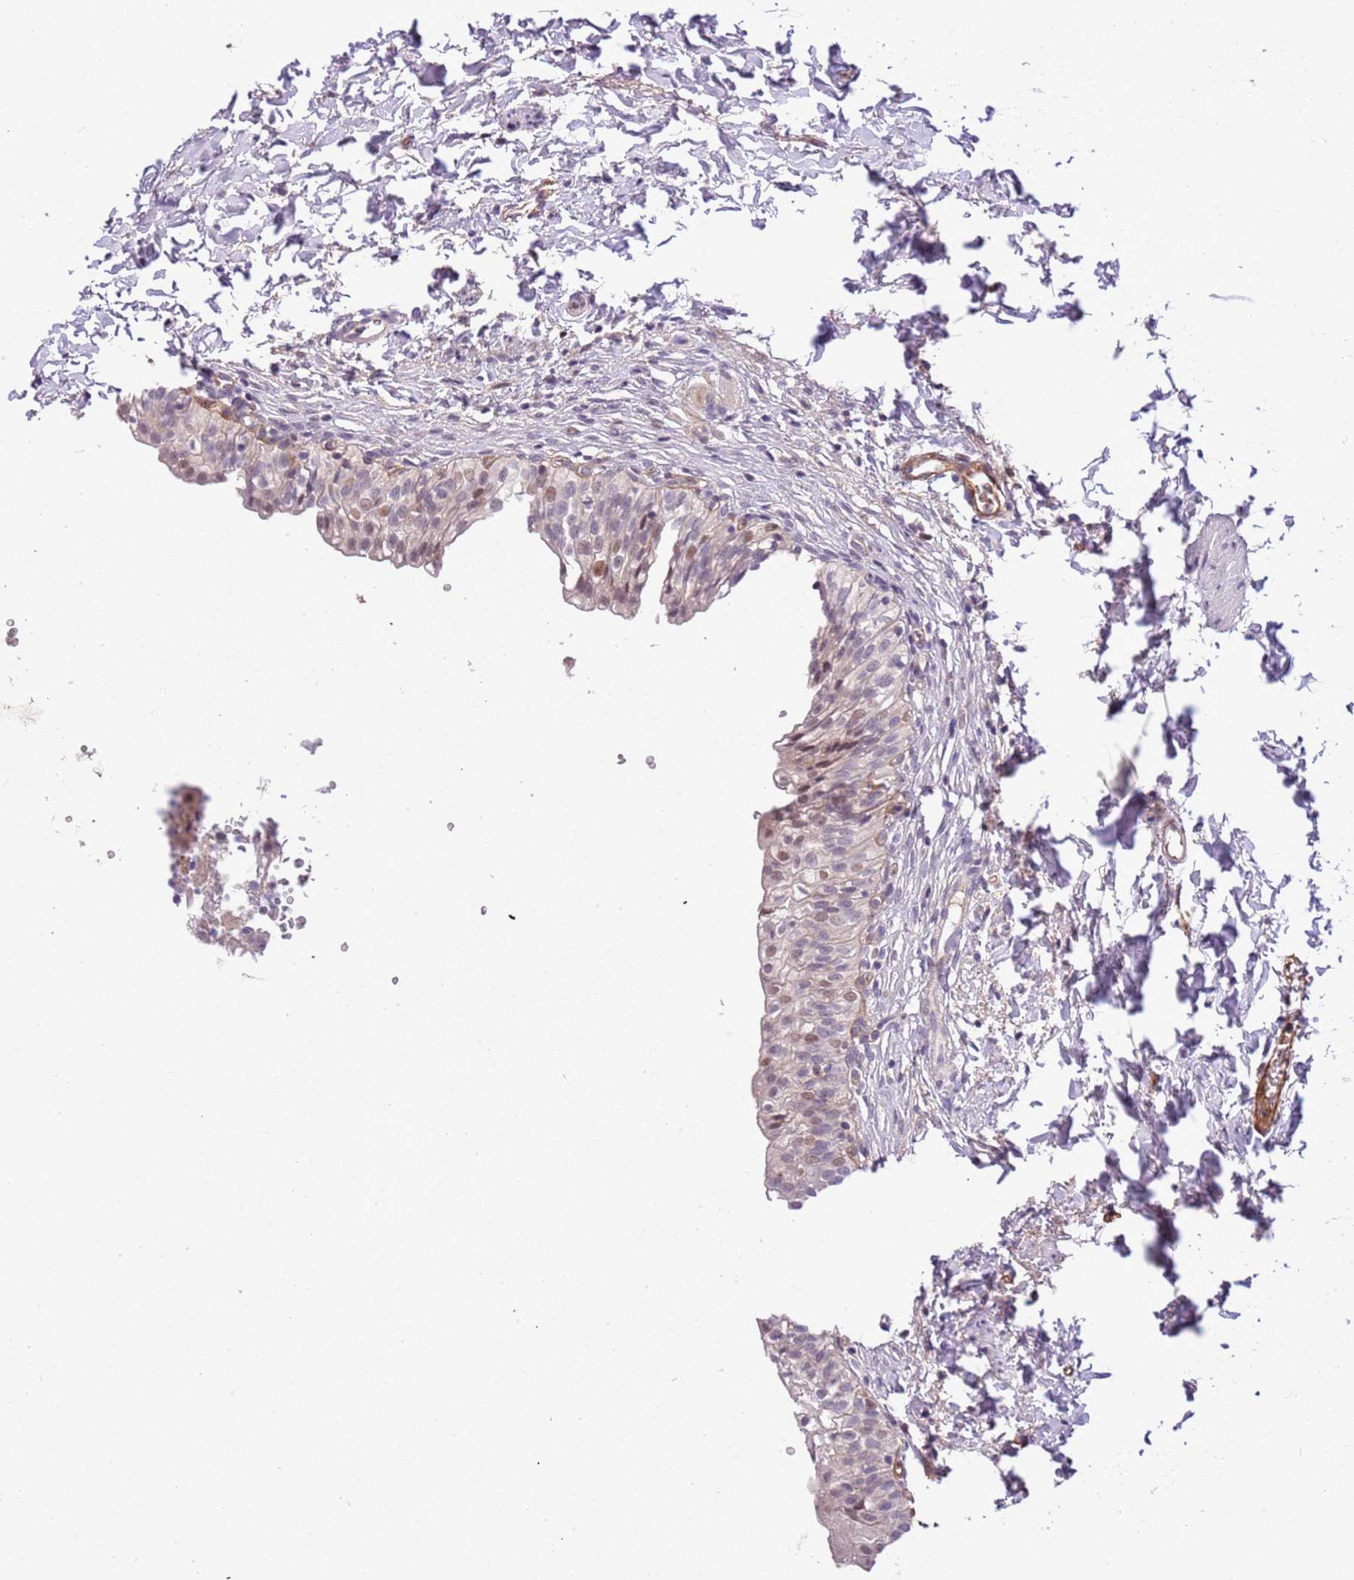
{"staining": {"intensity": "moderate", "quantity": "<25%", "location": "nuclear"}, "tissue": "urinary bladder", "cell_type": "Urothelial cells", "image_type": "normal", "snomed": [{"axis": "morphology", "description": "Normal tissue, NOS"}, {"axis": "topography", "description": "Urinary bladder"}], "caption": "A low amount of moderate nuclear positivity is present in approximately <25% of urothelial cells in unremarkable urinary bladder. (IHC, brightfield microscopy, high magnification).", "gene": "MAGEF1", "patient": {"sex": "male", "age": 55}}